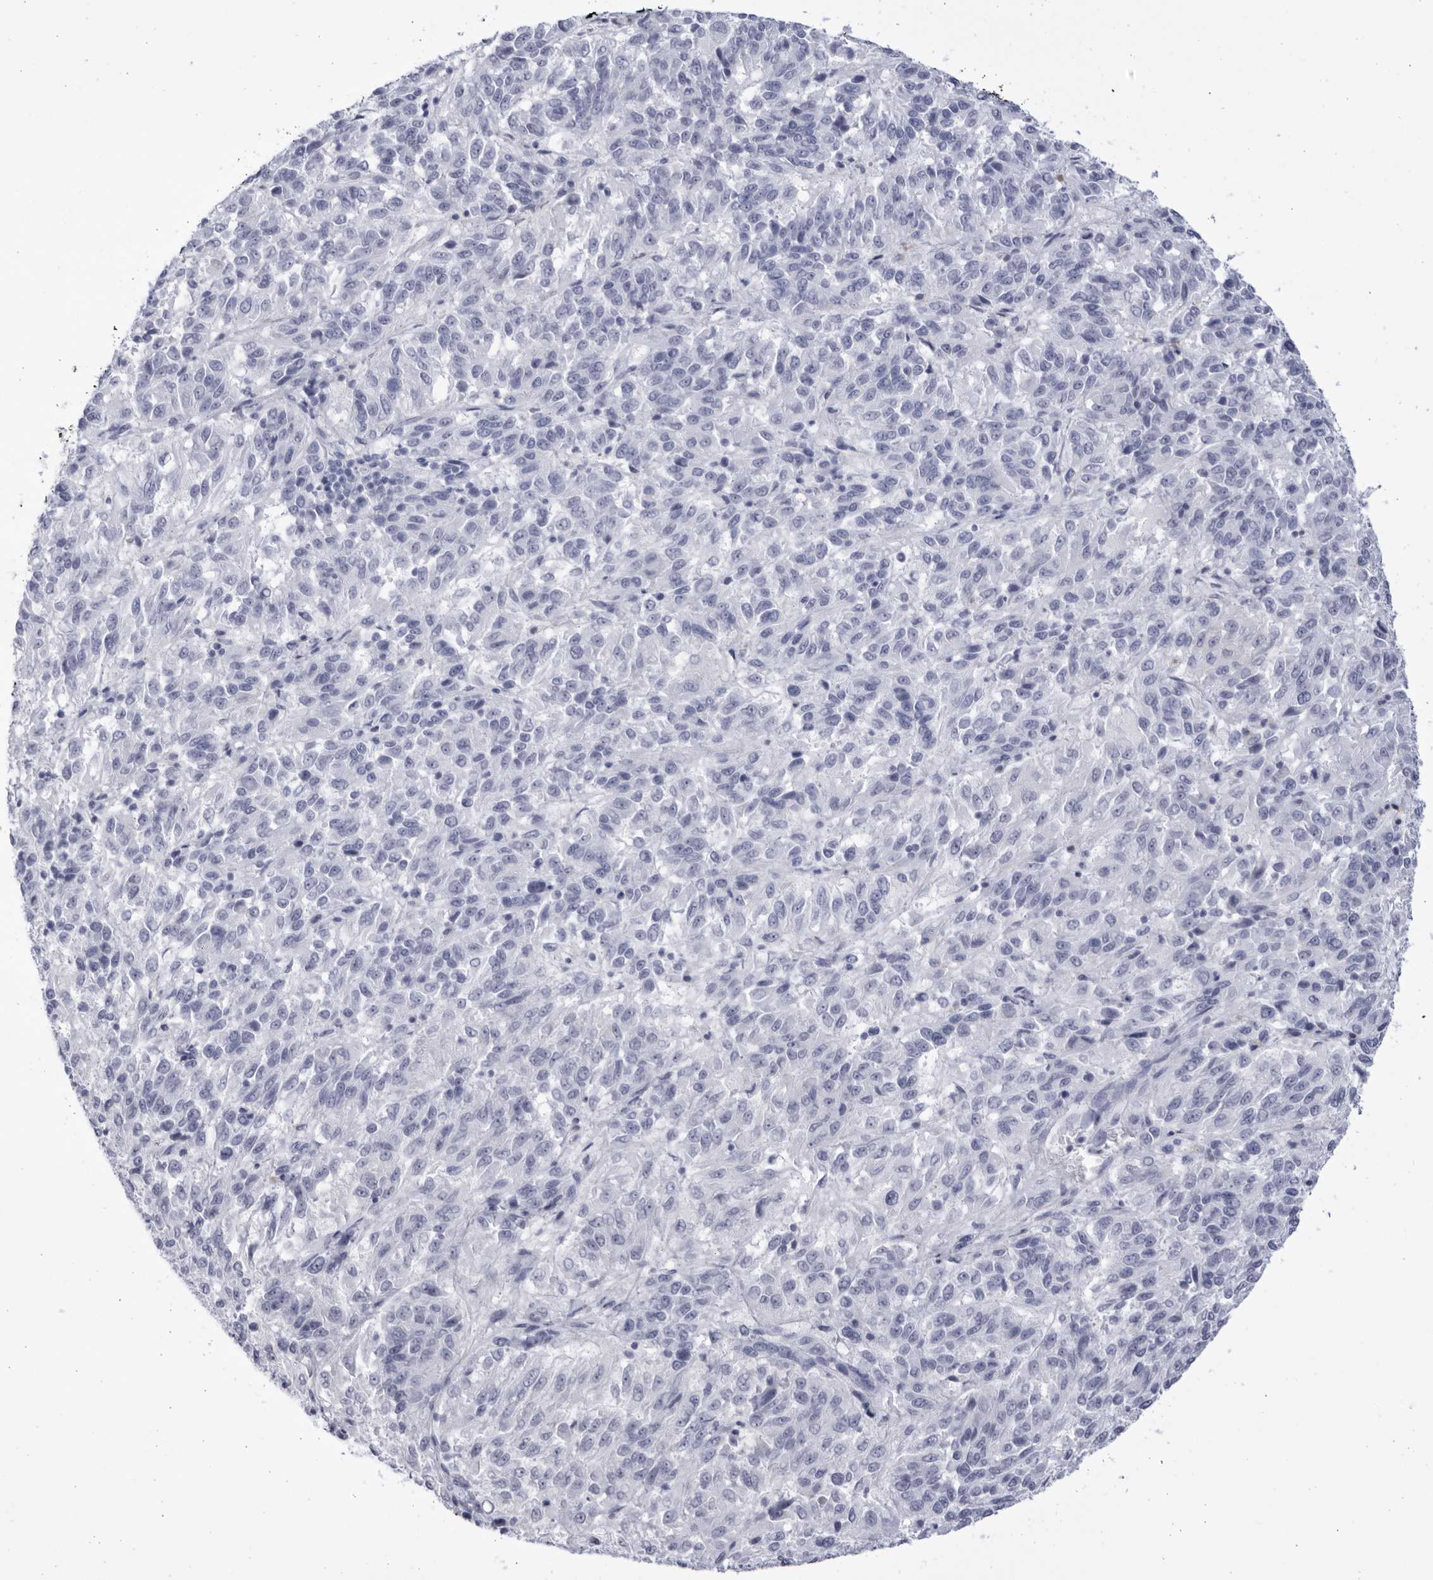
{"staining": {"intensity": "negative", "quantity": "none", "location": "none"}, "tissue": "melanoma", "cell_type": "Tumor cells", "image_type": "cancer", "snomed": [{"axis": "morphology", "description": "Malignant melanoma, Metastatic site"}, {"axis": "topography", "description": "Lung"}], "caption": "There is no significant staining in tumor cells of melanoma. (Stains: DAB (3,3'-diaminobenzidine) IHC with hematoxylin counter stain, Microscopy: brightfield microscopy at high magnification).", "gene": "CCDC181", "patient": {"sex": "male", "age": 64}}